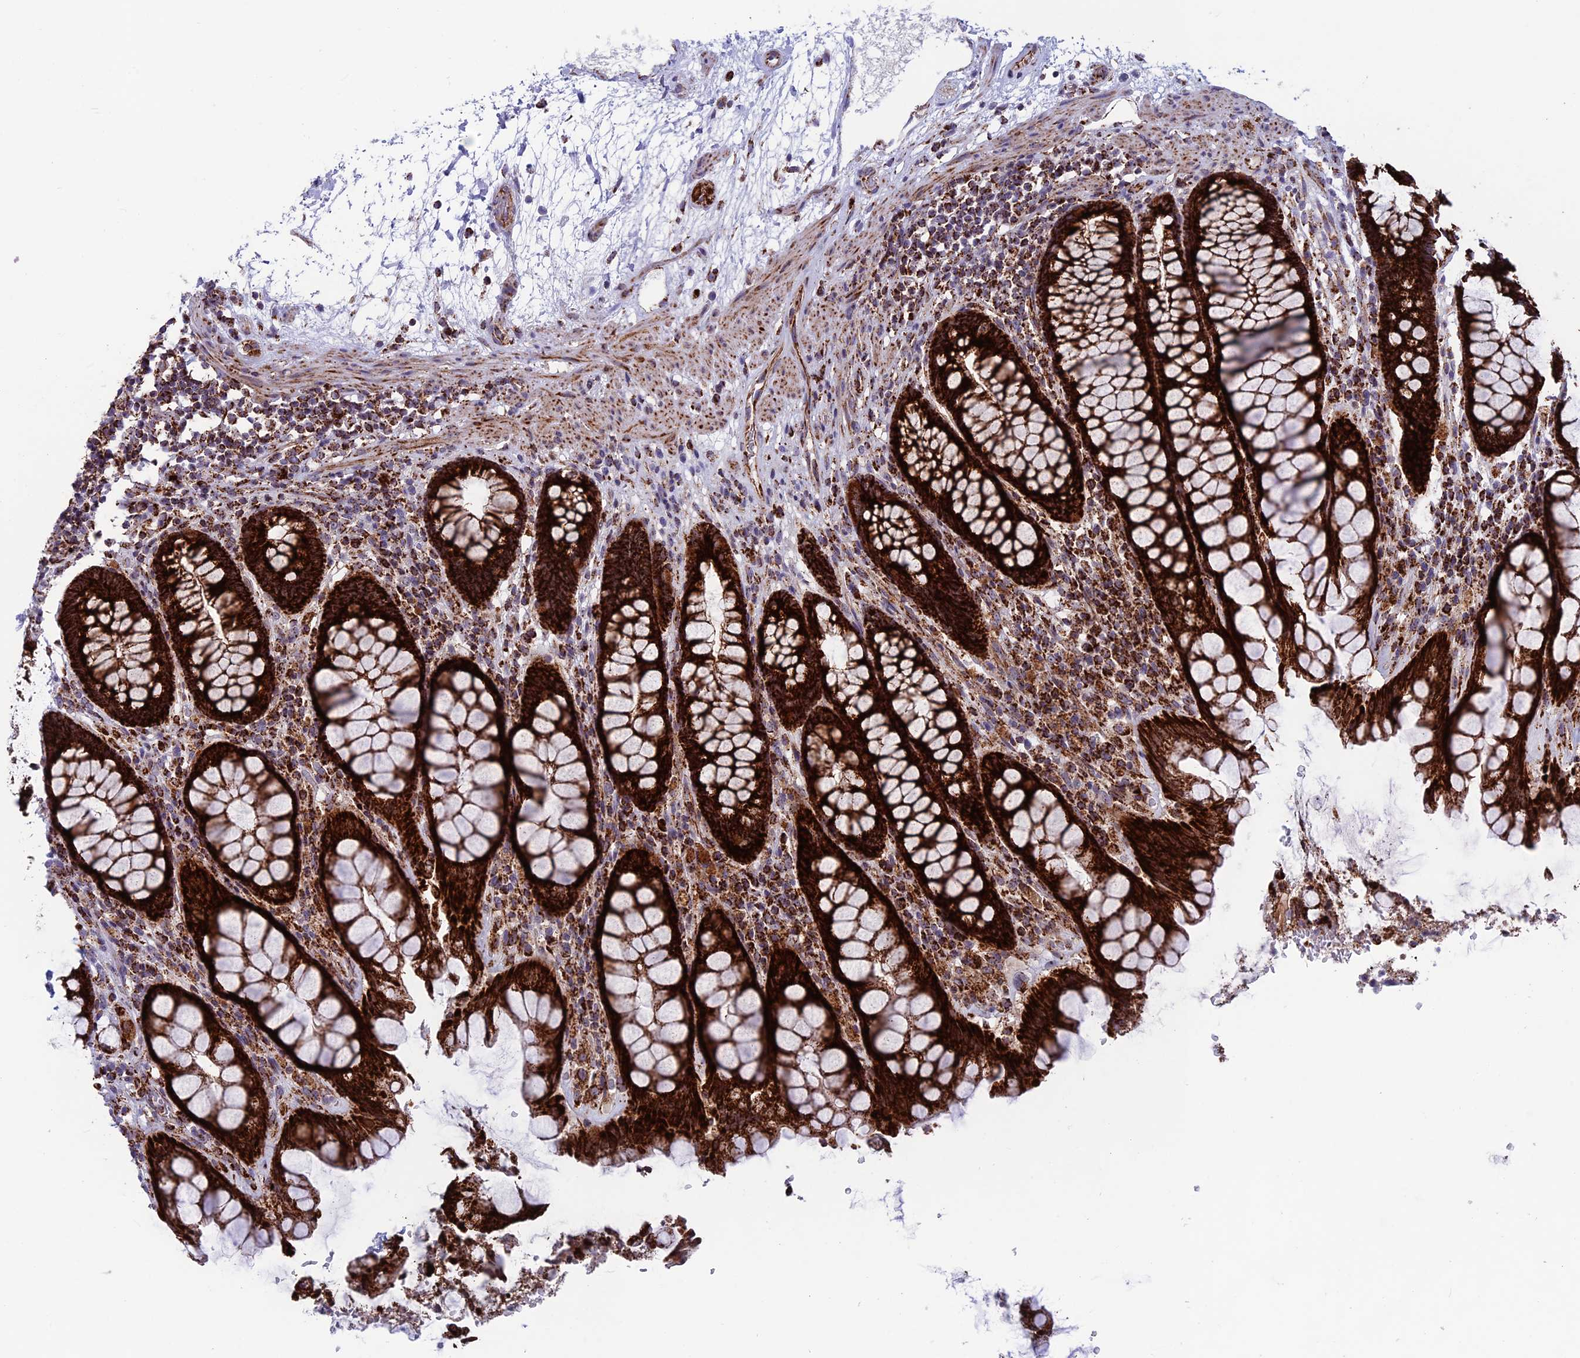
{"staining": {"intensity": "strong", "quantity": ">75%", "location": "cytoplasmic/membranous"}, "tissue": "rectum", "cell_type": "Glandular cells", "image_type": "normal", "snomed": [{"axis": "morphology", "description": "Normal tissue, NOS"}, {"axis": "topography", "description": "Rectum"}], "caption": "Immunohistochemical staining of benign rectum shows strong cytoplasmic/membranous protein expression in about >75% of glandular cells.", "gene": "MRPS18B", "patient": {"sex": "male", "age": 64}}